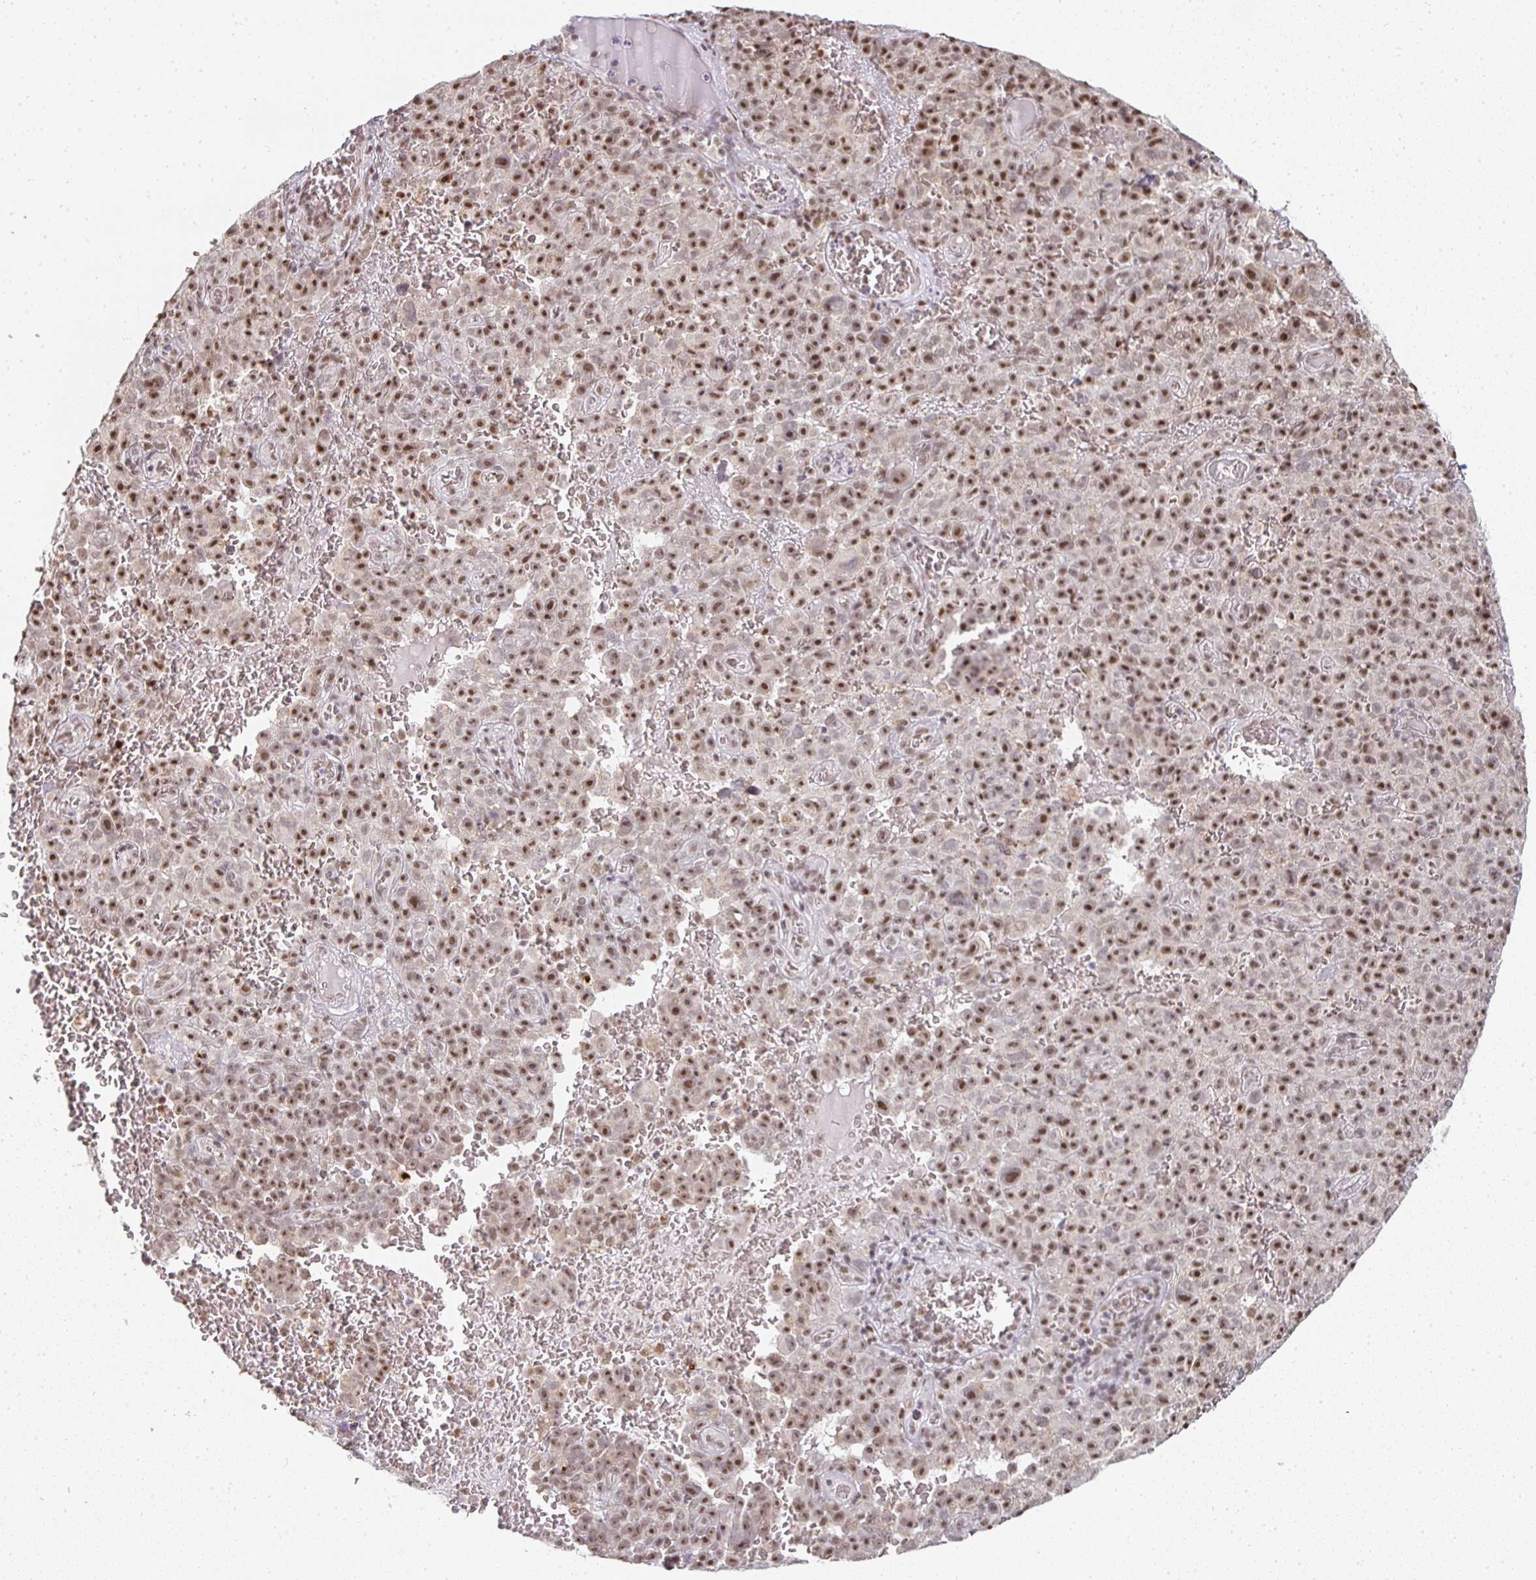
{"staining": {"intensity": "moderate", "quantity": ">75%", "location": "nuclear"}, "tissue": "melanoma", "cell_type": "Tumor cells", "image_type": "cancer", "snomed": [{"axis": "morphology", "description": "Malignant melanoma, NOS"}, {"axis": "topography", "description": "Skin"}], "caption": "The micrograph reveals a brown stain indicating the presence of a protein in the nuclear of tumor cells in melanoma.", "gene": "SMARCA2", "patient": {"sex": "female", "age": 82}}